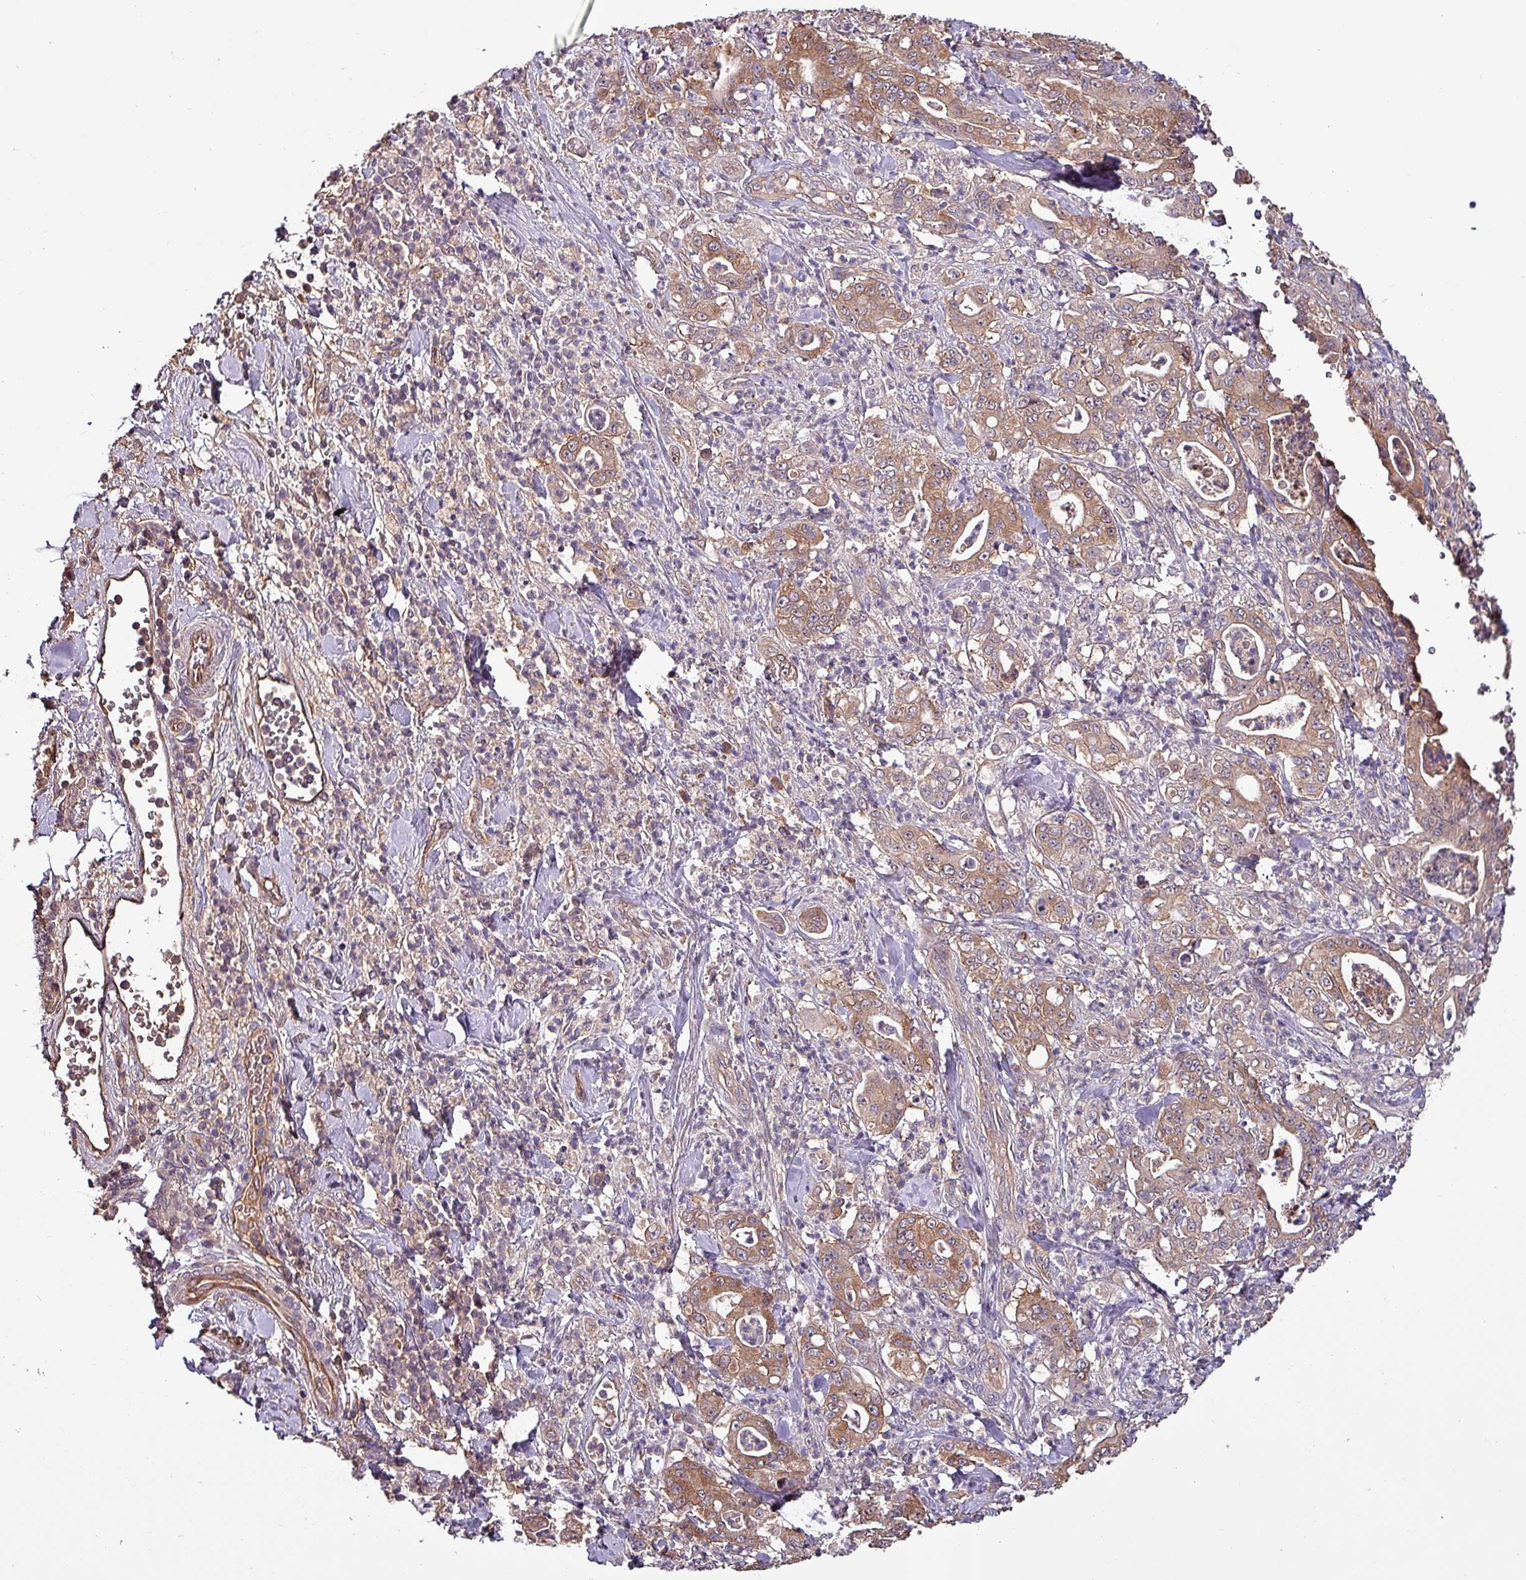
{"staining": {"intensity": "moderate", "quantity": ">75%", "location": "cytoplasmic/membranous"}, "tissue": "pancreatic cancer", "cell_type": "Tumor cells", "image_type": "cancer", "snomed": [{"axis": "morphology", "description": "Adenocarcinoma, NOS"}, {"axis": "topography", "description": "Pancreas"}], "caption": "Protein positivity by IHC exhibits moderate cytoplasmic/membranous positivity in about >75% of tumor cells in pancreatic adenocarcinoma. (DAB IHC, brown staining for protein, blue staining for nuclei).", "gene": "PAFAH1B2", "patient": {"sex": "male", "age": 71}}